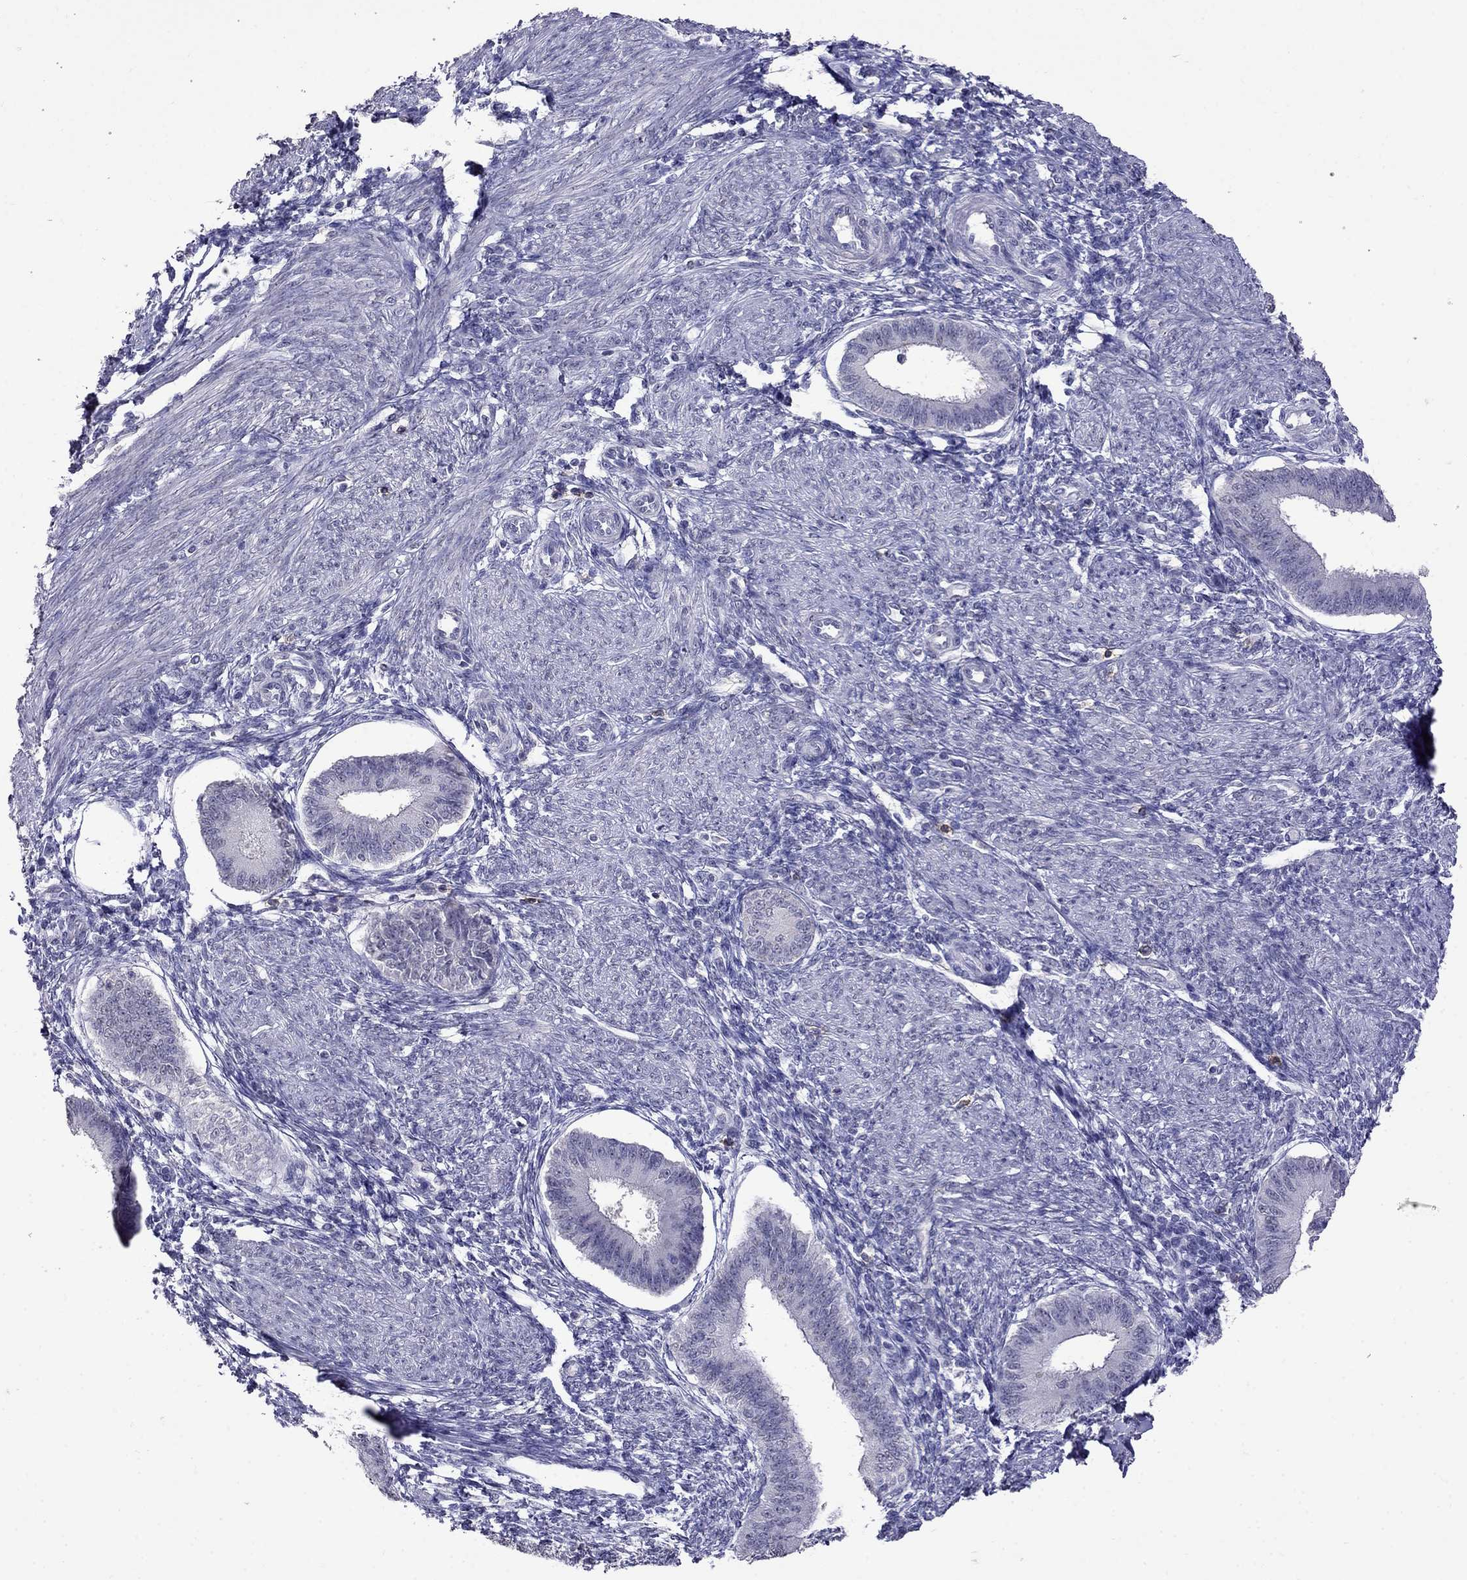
{"staining": {"intensity": "negative", "quantity": "none", "location": "none"}, "tissue": "endometrium", "cell_type": "Cells in endometrial stroma", "image_type": "normal", "snomed": [{"axis": "morphology", "description": "Normal tissue, NOS"}, {"axis": "topography", "description": "Endometrium"}], "caption": "Immunohistochemistry of normal human endometrium exhibits no staining in cells in endometrial stroma. Brightfield microscopy of immunohistochemistry stained with DAB (3,3'-diaminobenzidine) (brown) and hematoxylin (blue), captured at high magnification.", "gene": "CD8B", "patient": {"sex": "female", "age": 39}}